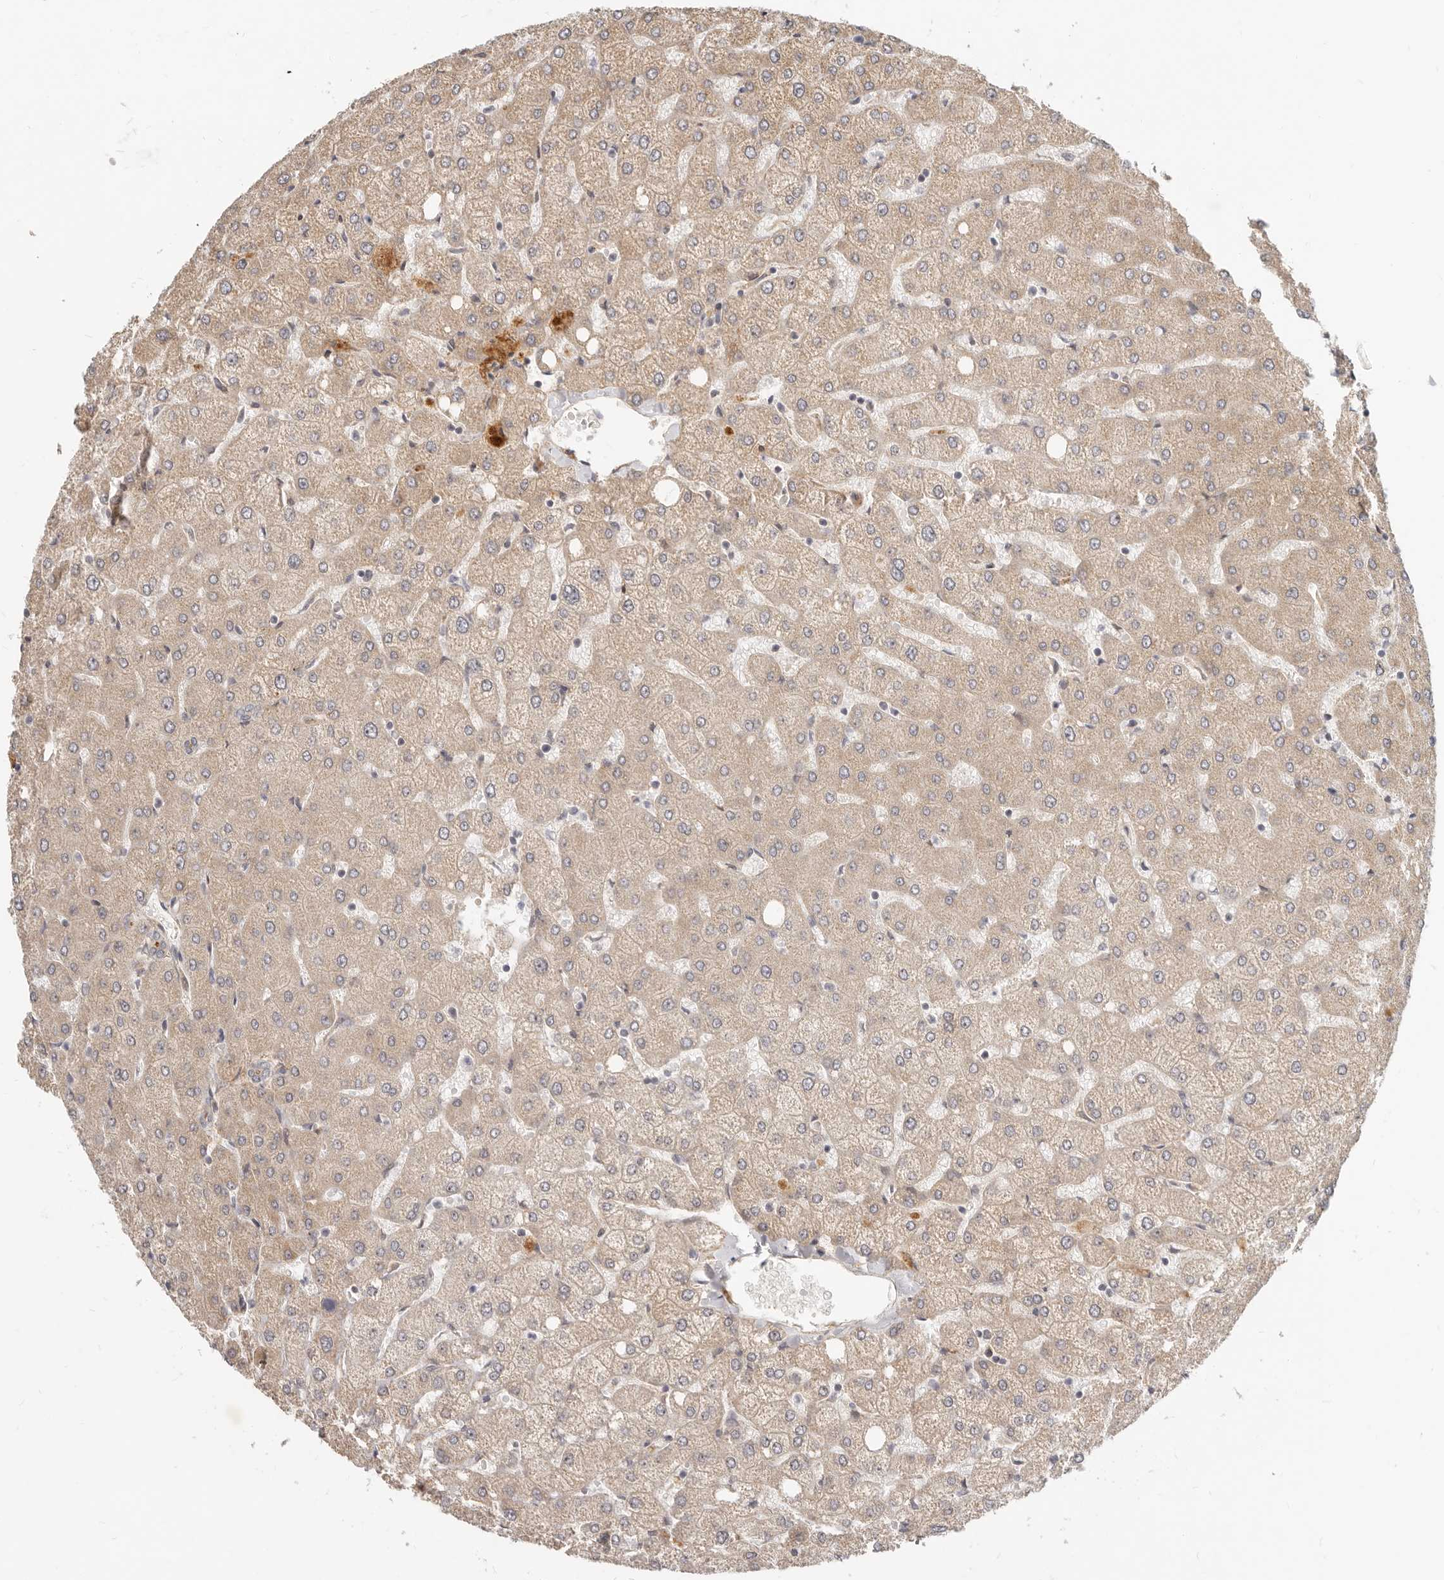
{"staining": {"intensity": "weak", "quantity": ">75%", "location": "cytoplasmic/membranous"}, "tissue": "liver", "cell_type": "Cholangiocytes", "image_type": "normal", "snomed": [{"axis": "morphology", "description": "Normal tissue, NOS"}, {"axis": "topography", "description": "Liver"}], "caption": "Protein analysis of normal liver shows weak cytoplasmic/membranous staining in about >75% of cholangiocytes.", "gene": "MICALL2", "patient": {"sex": "female", "age": 54}}